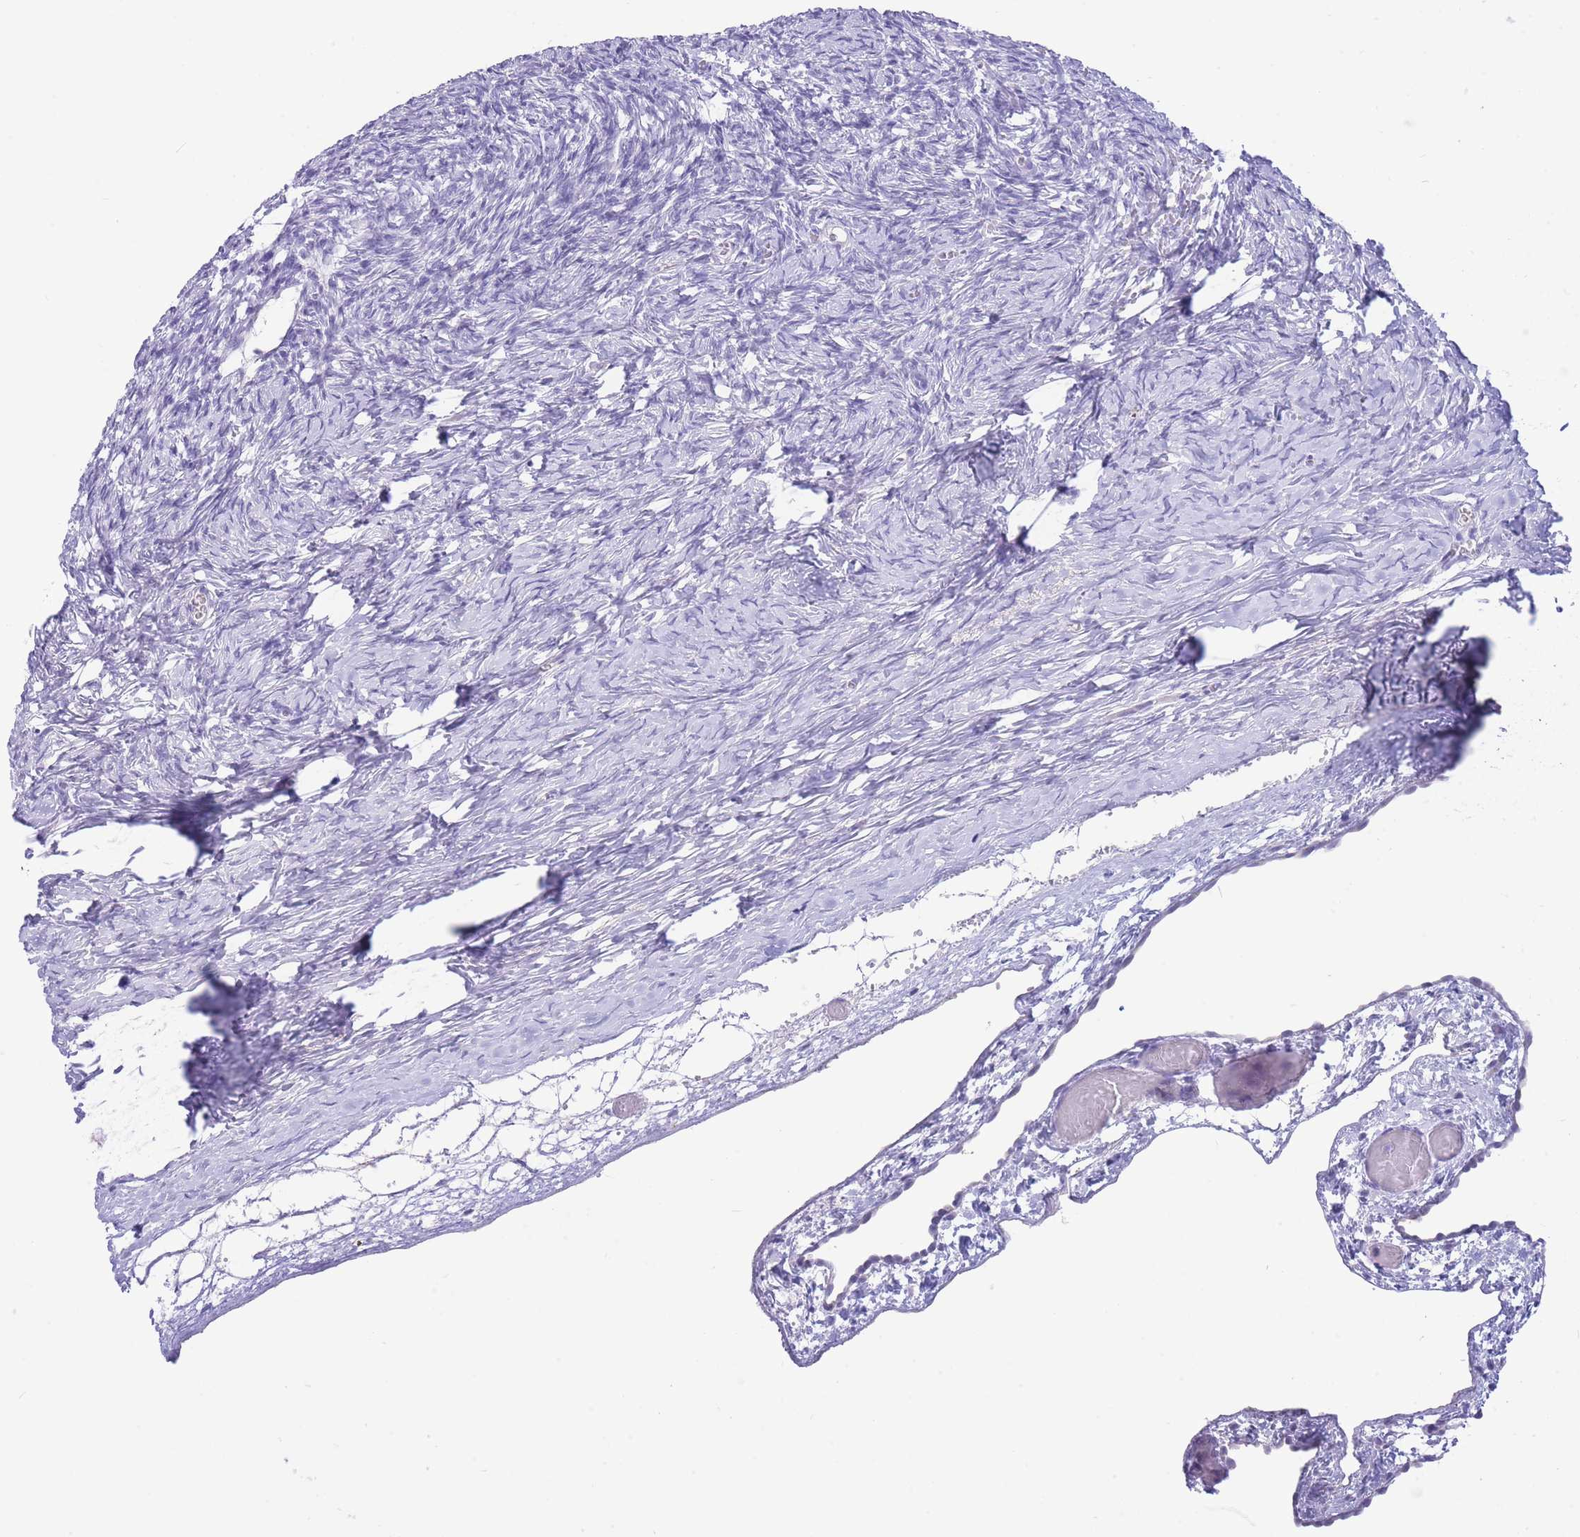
{"staining": {"intensity": "negative", "quantity": "none", "location": "none"}, "tissue": "ovary", "cell_type": "Follicle cells", "image_type": "normal", "snomed": [{"axis": "morphology", "description": "Normal tissue, NOS"}, {"axis": "topography", "description": "Ovary"}], "caption": "The image exhibits no significant positivity in follicle cells of ovary.", "gene": "ASAP3", "patient": {"sex": "female", "age": 39}}